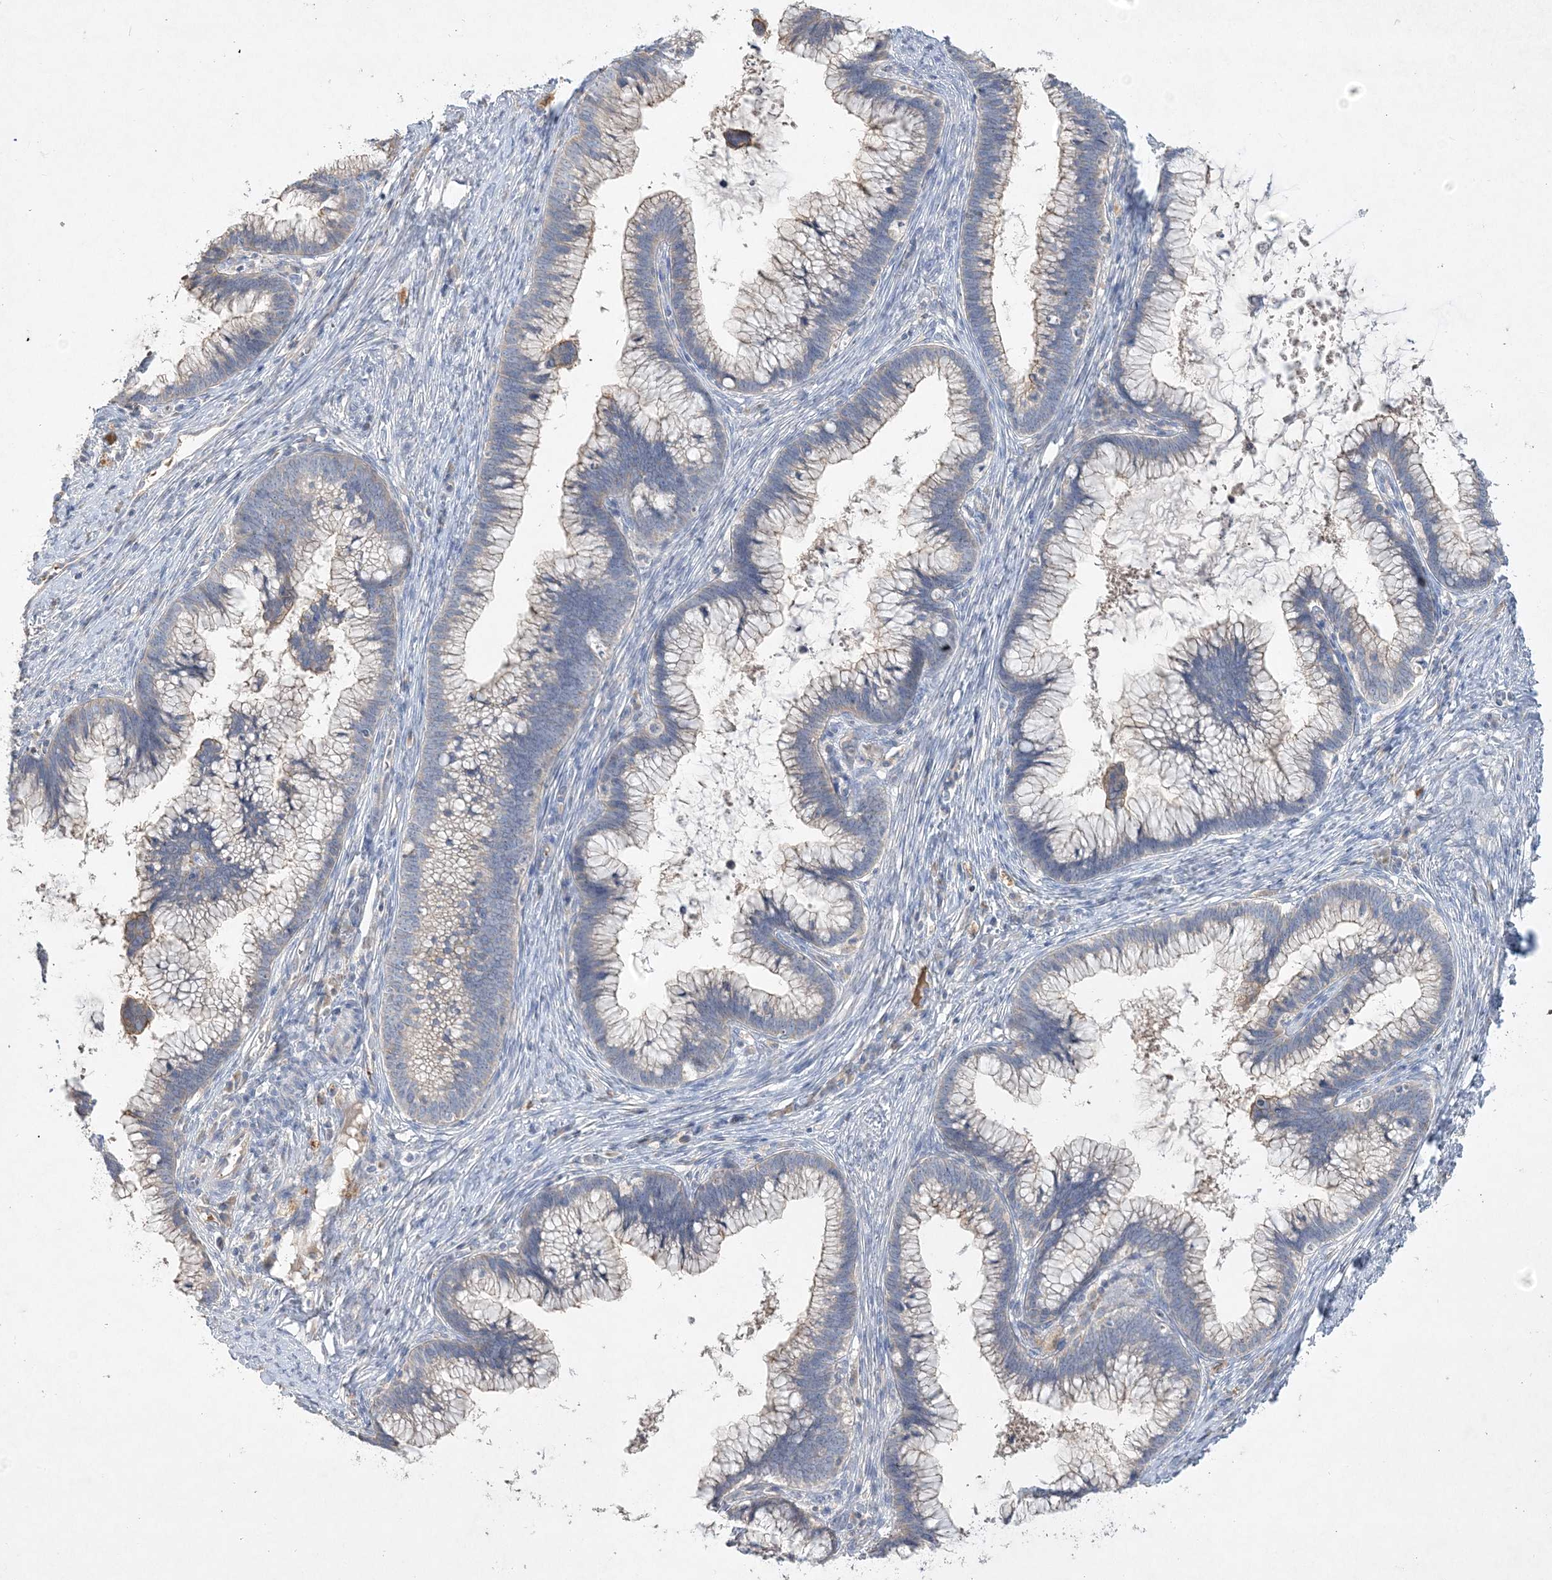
{"staining": {"intensity": "weak", "quantity": "<25%", "location": "cytoplasmic/membranous"}, "tissue": "cervical cancer", "cell_type": "Tumor cells", "image_type": "cancer", "snomed": [{"axis": "morphology", "description": "Adenocarcinoma, NOS"}, {"axis": "topography", "description": "Cervix"}], "caption": "Cervical cancer was stained to show a protein in brown. There is no significant expression in tumor cells.", "gene": "ADCK2", "patient": {"sex": "female", "age": 36}}